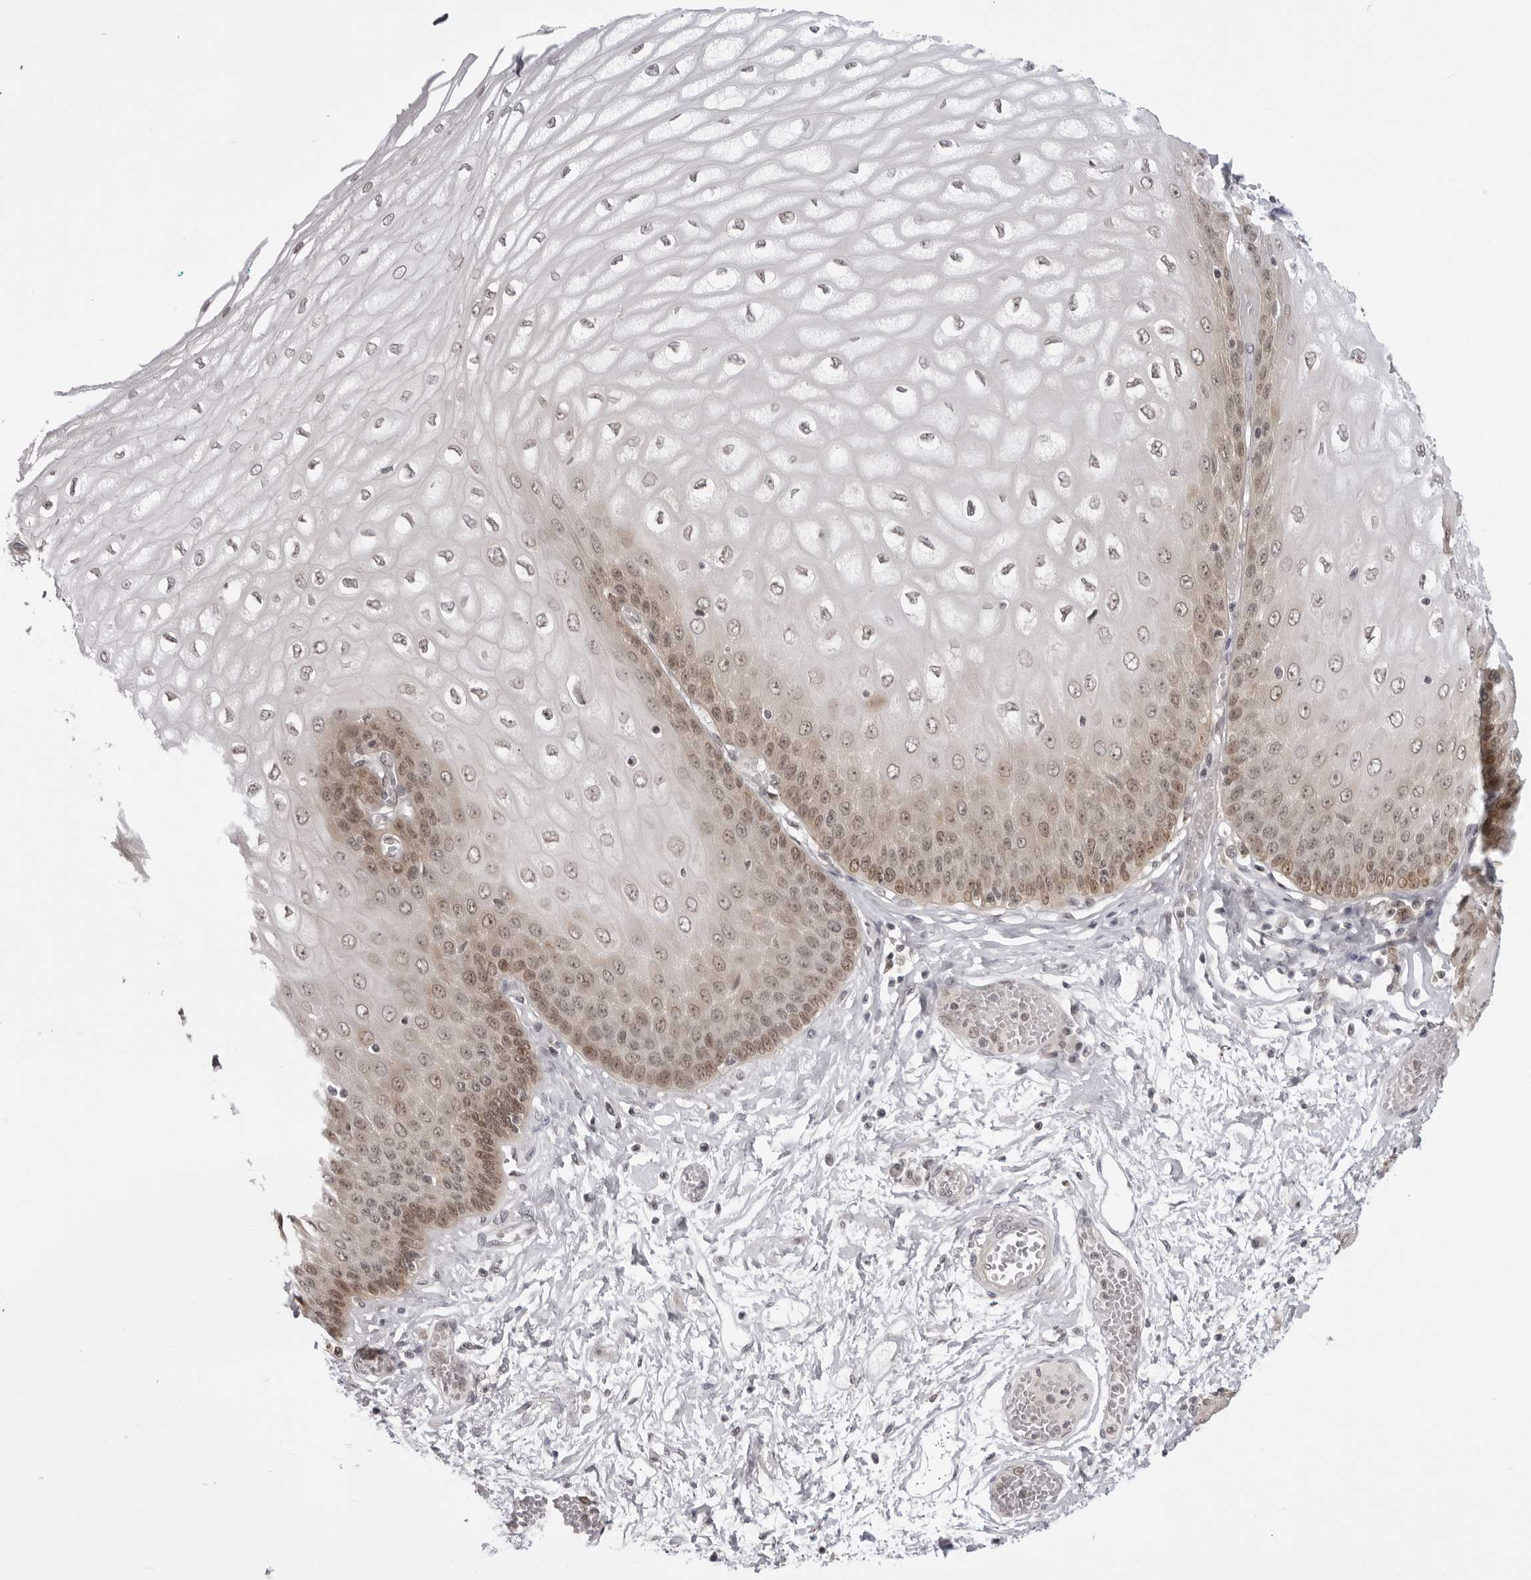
{"staining": {"intensity": "moderate", "quantity": ">75%", "location": "nuclear"}, "tissue": "esophagus", "cell_type": "Squamous epithelial cells", "image_type": "normal", "snomed": [{"axis": "morphology", "description": "Normal tissue, NOS"}, {"axis": "topography", "description": "Esophagus"}], "caption": "A medium amount of moderate nuclear positivity is identified in about >75% of squamous epithelial cells in normal esophagus.", "gene": "SRGAP2", "patient": {"sex": "male", "age": 60}}